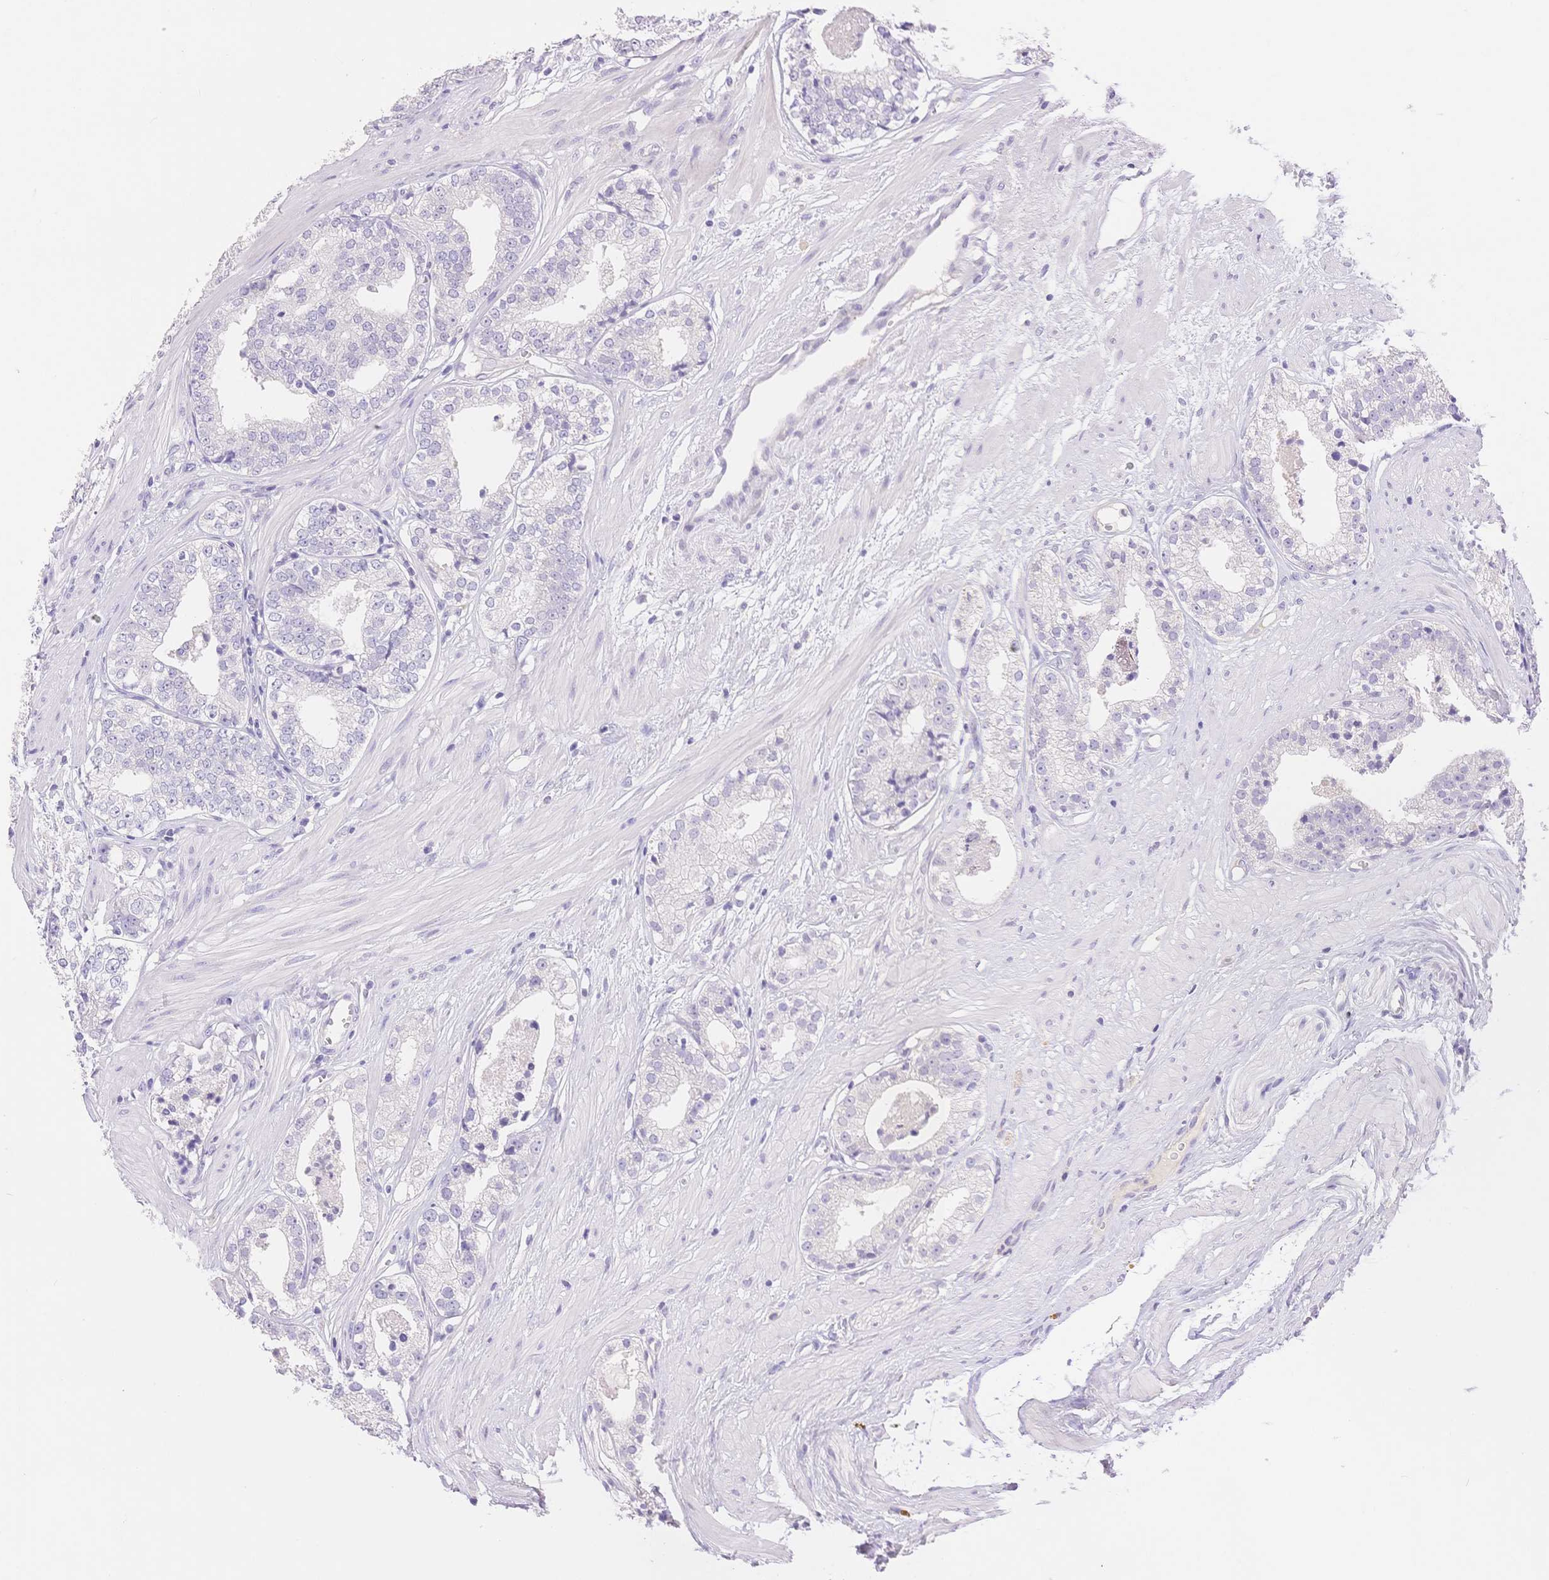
{"staining": {"intensity": "negative", "quantity": "none", "location": "none"}, "tissue": "prostate cancer", "cell_type": "Tumor cells", "image_type": "cancer", "snomed": [{"axis": "morphology", "description": "Adenocarcinoma, Low grade"}, {"axis": "topography", "description": "Prostate"}], "caption": "Immunohistochemical staining of human prostate cancer (low-grade adenocarcinoma) demonstrates no significant staining in tumor cells. (Brightfield microscopy of DAB (3,3'-diaminobenzidine) IHC at high magnification).", "gene": "MYOM1", "patient": {"sex": "male", "age": 60}}